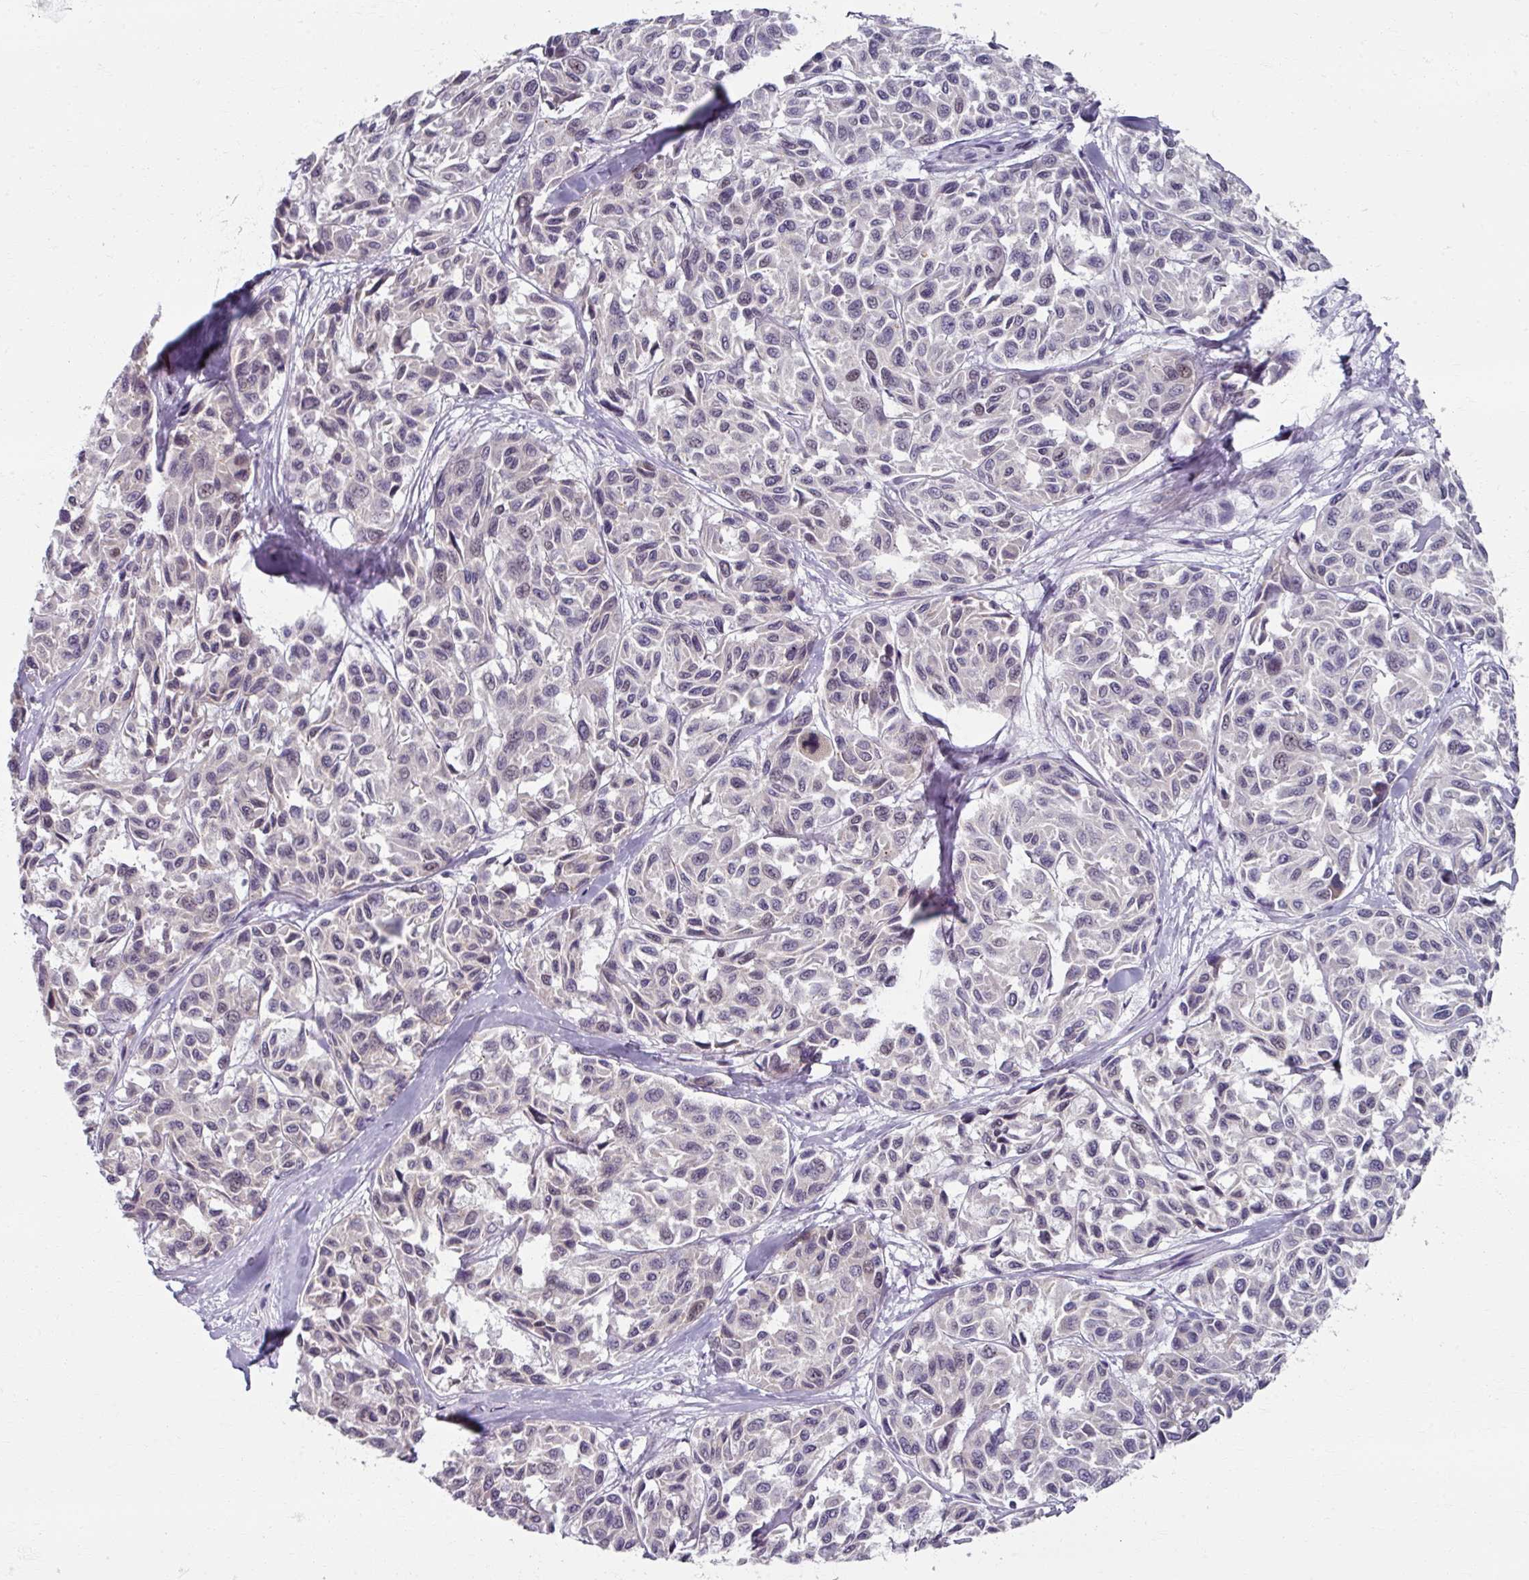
{"staining": {"intensity": "weak", "quantity": "<25%", "location": "nuclear"}, "tissue": "melanoma", "cell_type": "Tumor cells", "image_type": "cancer", "snomed": [{"axis": "morphology", "description": "Malignant melanoma, NOS"}, {"axis": "topography", "description": "Skin"}], "caption": "Immunohistochemistry micrograph of neoplastic tissue: human malignant melanoma stained with DAB shows no significant protein positivity in tumor cells.", "gene": "RIPOR3", "patient": {"sex": "female", "age": 66}}